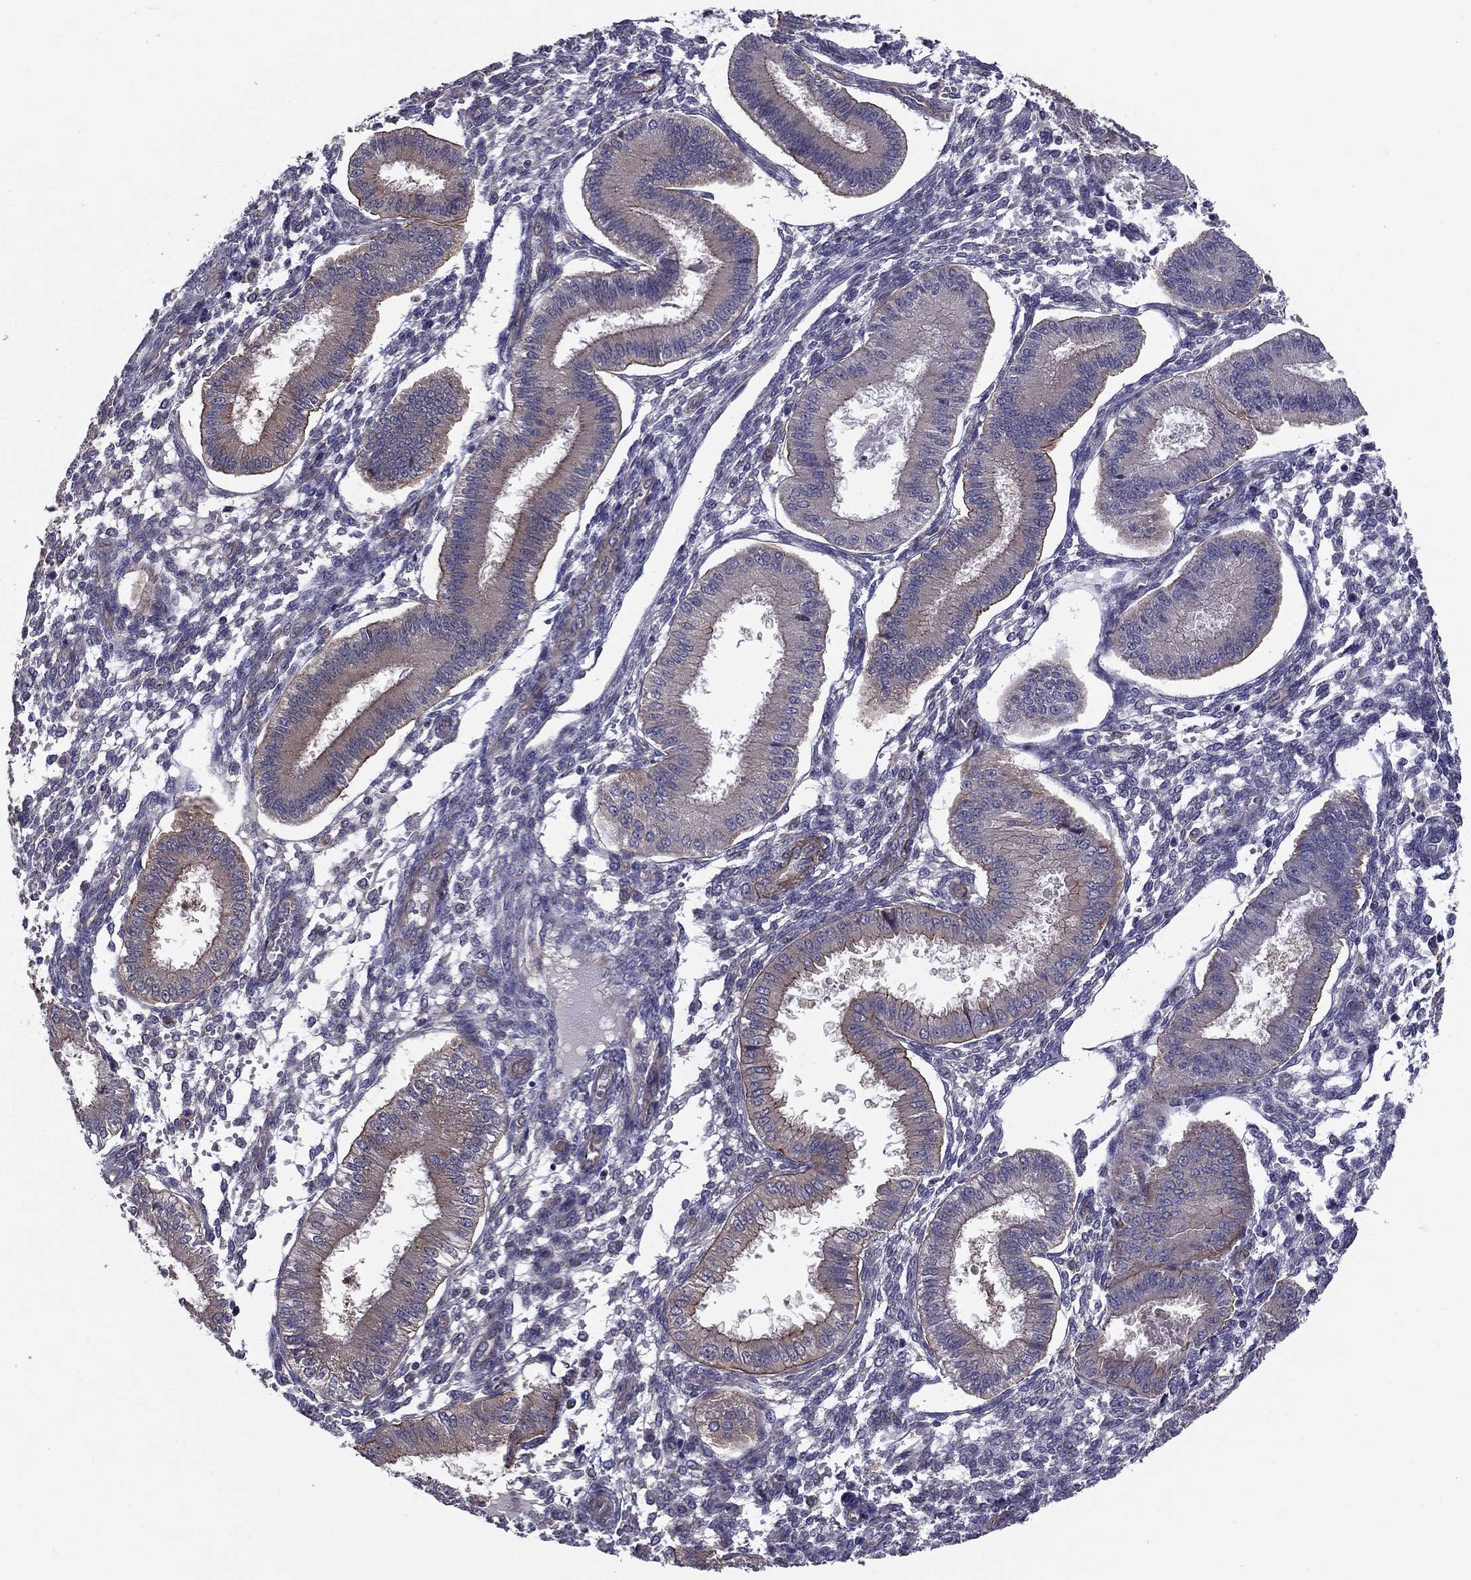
{"staining": {"intensity": "negative", "quantity": "none", "location": "none"}, "tissue": "endometrium", "cell_type": "Cells in endometrial stroma", "image_type": "normal", "snomed": [{"axis": "morphology", "description": "Normal tissue, NOS"}, {"axis": "topography", "description": "Endometrium"}], "caption": "The micrograph shows no staining of cells in endometrial stroma in benign endometrium.", "gene": "SHMT1", "patient": {"sex": "female", "age": 43}}